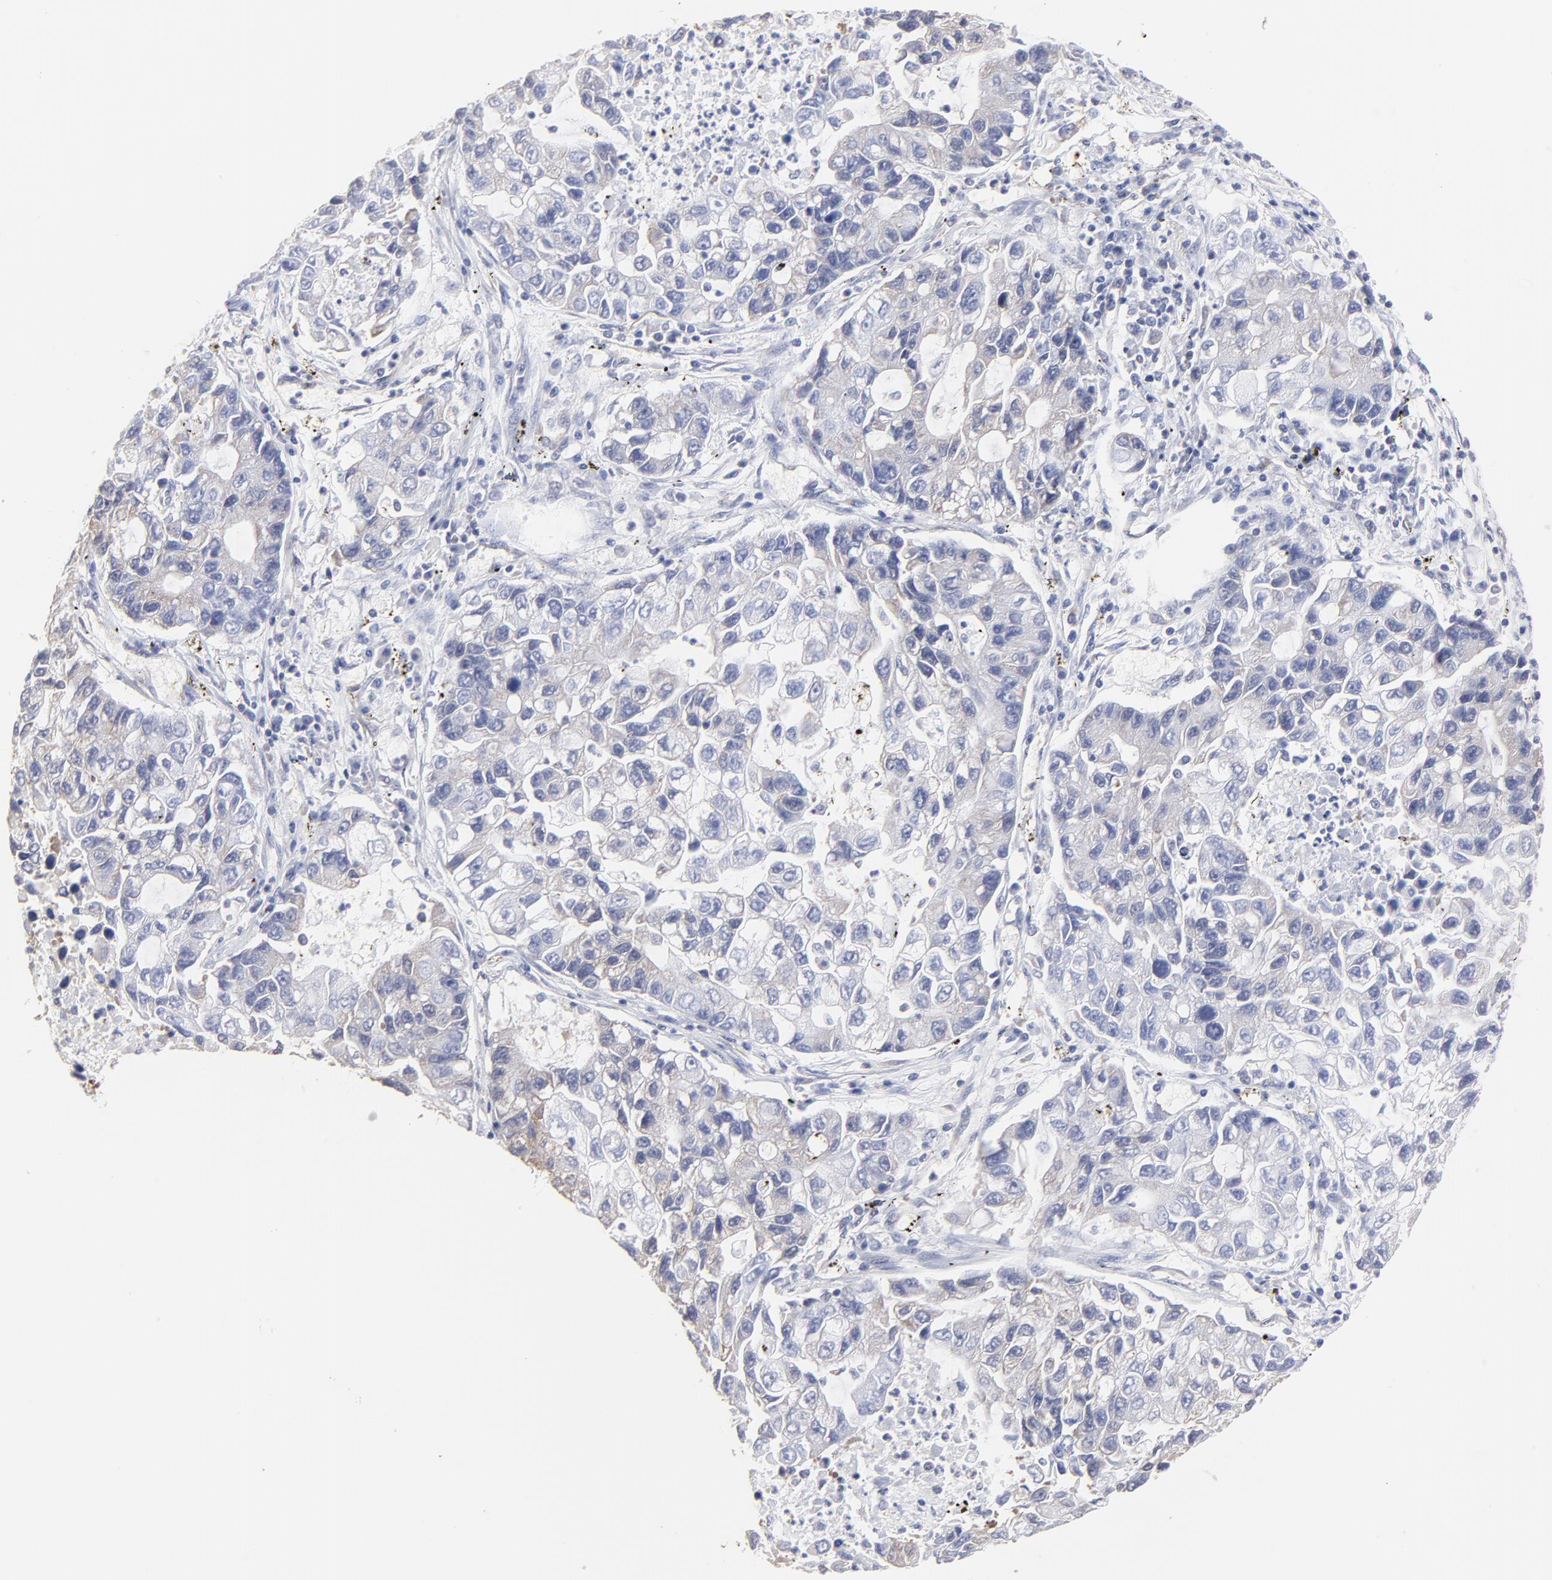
{"staining": {"intensity": "weak", "quantity": "<25%", "location": "cytoplasmic/membranous"}, "tissue": "lung cancer", "cell_type": "Tumor cells", "image_type": "cancer", "snomed": [{"axis": "morphology", "description": "Adenocarcinoma, NOS"}, {"axis": "topography", "description": "Lung"}], "caption": "Photomicrograph shows no protein staining in tumor cells of lung cancer (adenocarcinoma) tissue.", "gene": "CCT2", "patient": {"sex": "female", "age": 51}}